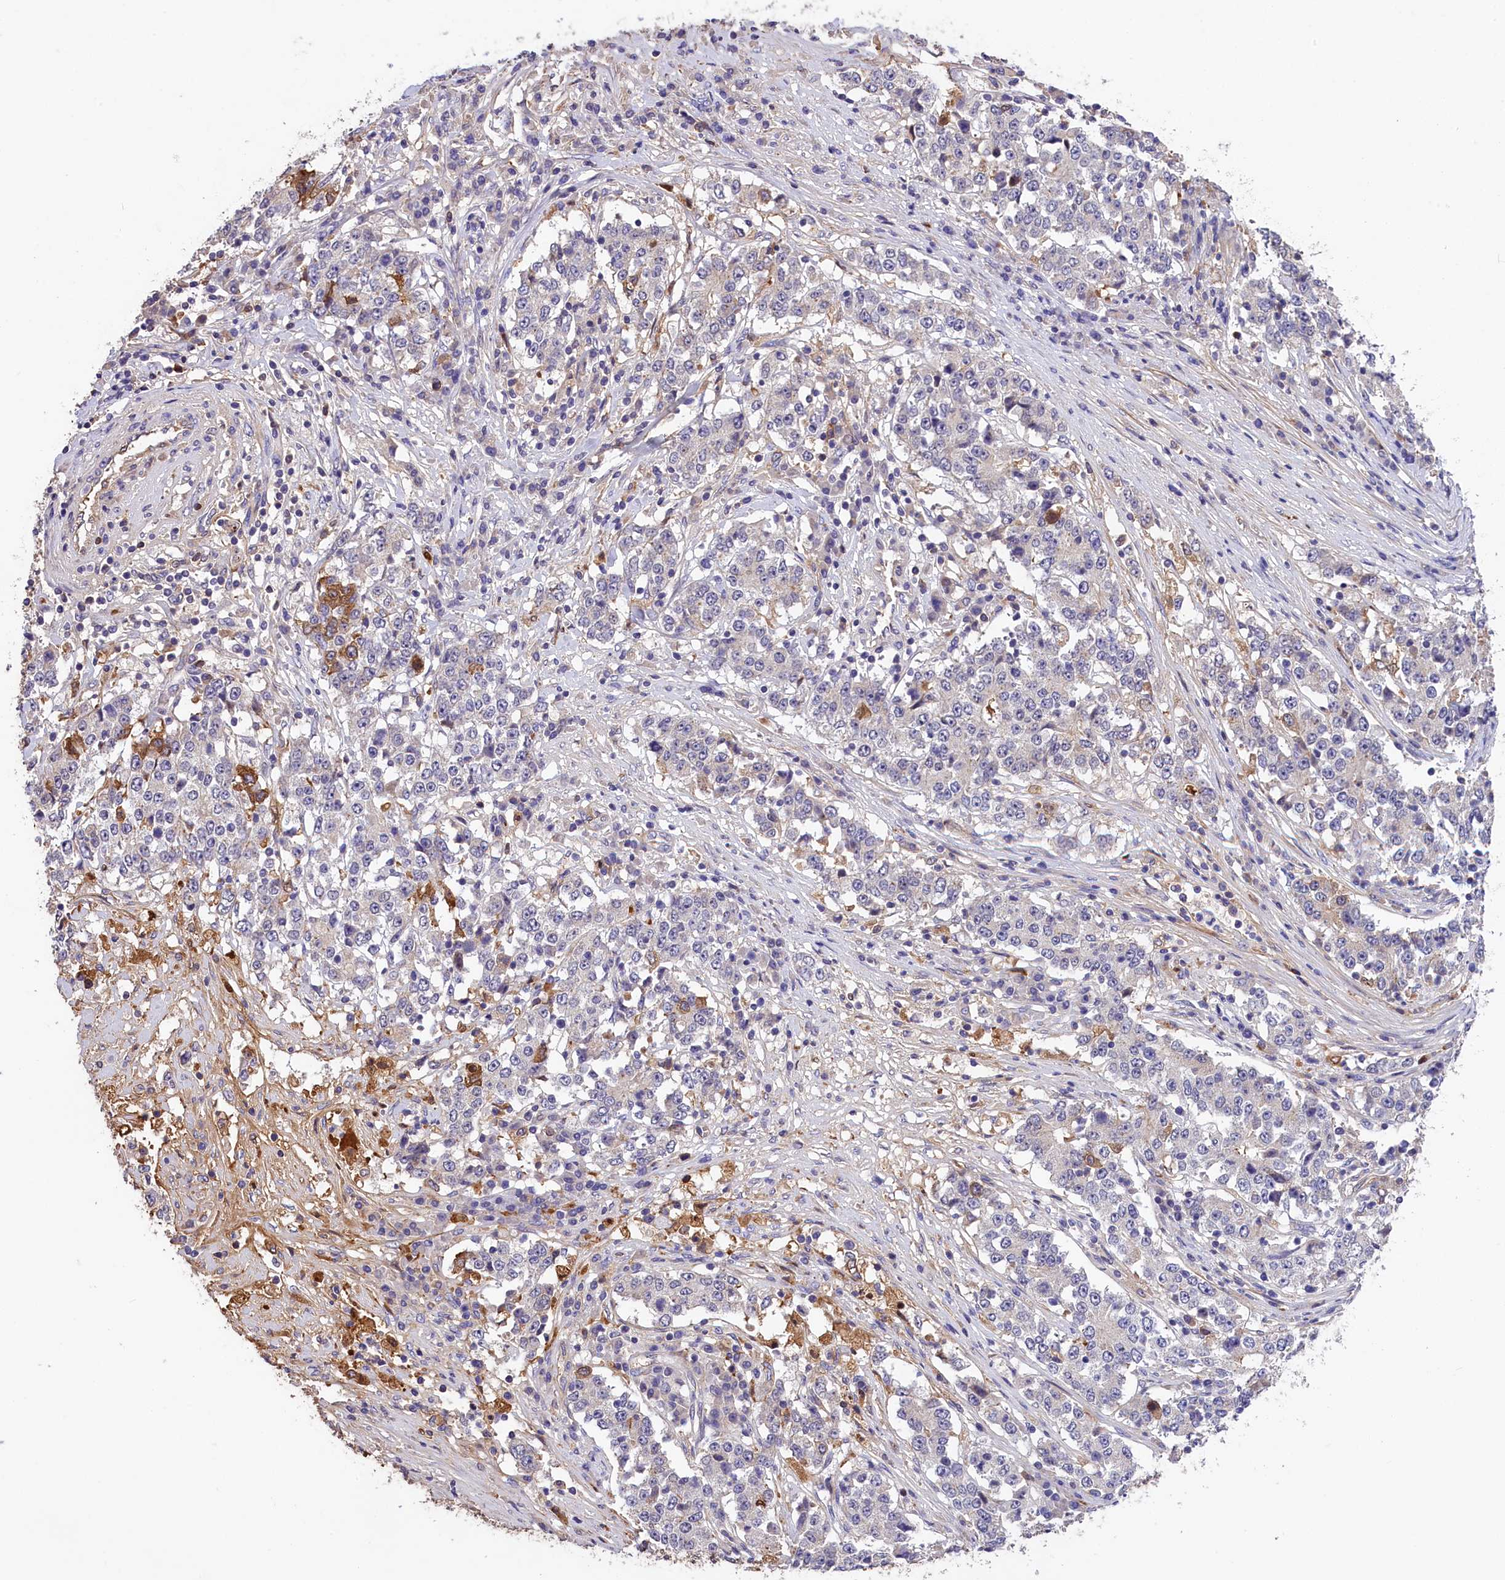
{"staining": {"intensity": "moderate", "quantity": "<25%", "location": "cytoplasmic/membranous"}, "tissue": "stomach cancer", "cell_type": "Tumor cells", "image_type": "cancer", "snomed": [{"axis": "morphology", "description": "Adenocarcinoma, NOS"}, {"axis": "topography", "description": "Stomach"}], "caption": "Brown immunohistochemical staining in human stomach cancer exhibits moderate cytoplasmic/membranous expression in approximately <25% of tumor cells.", "gene": "PHAF1", "patient": {"sex": "male", "age": 59}}